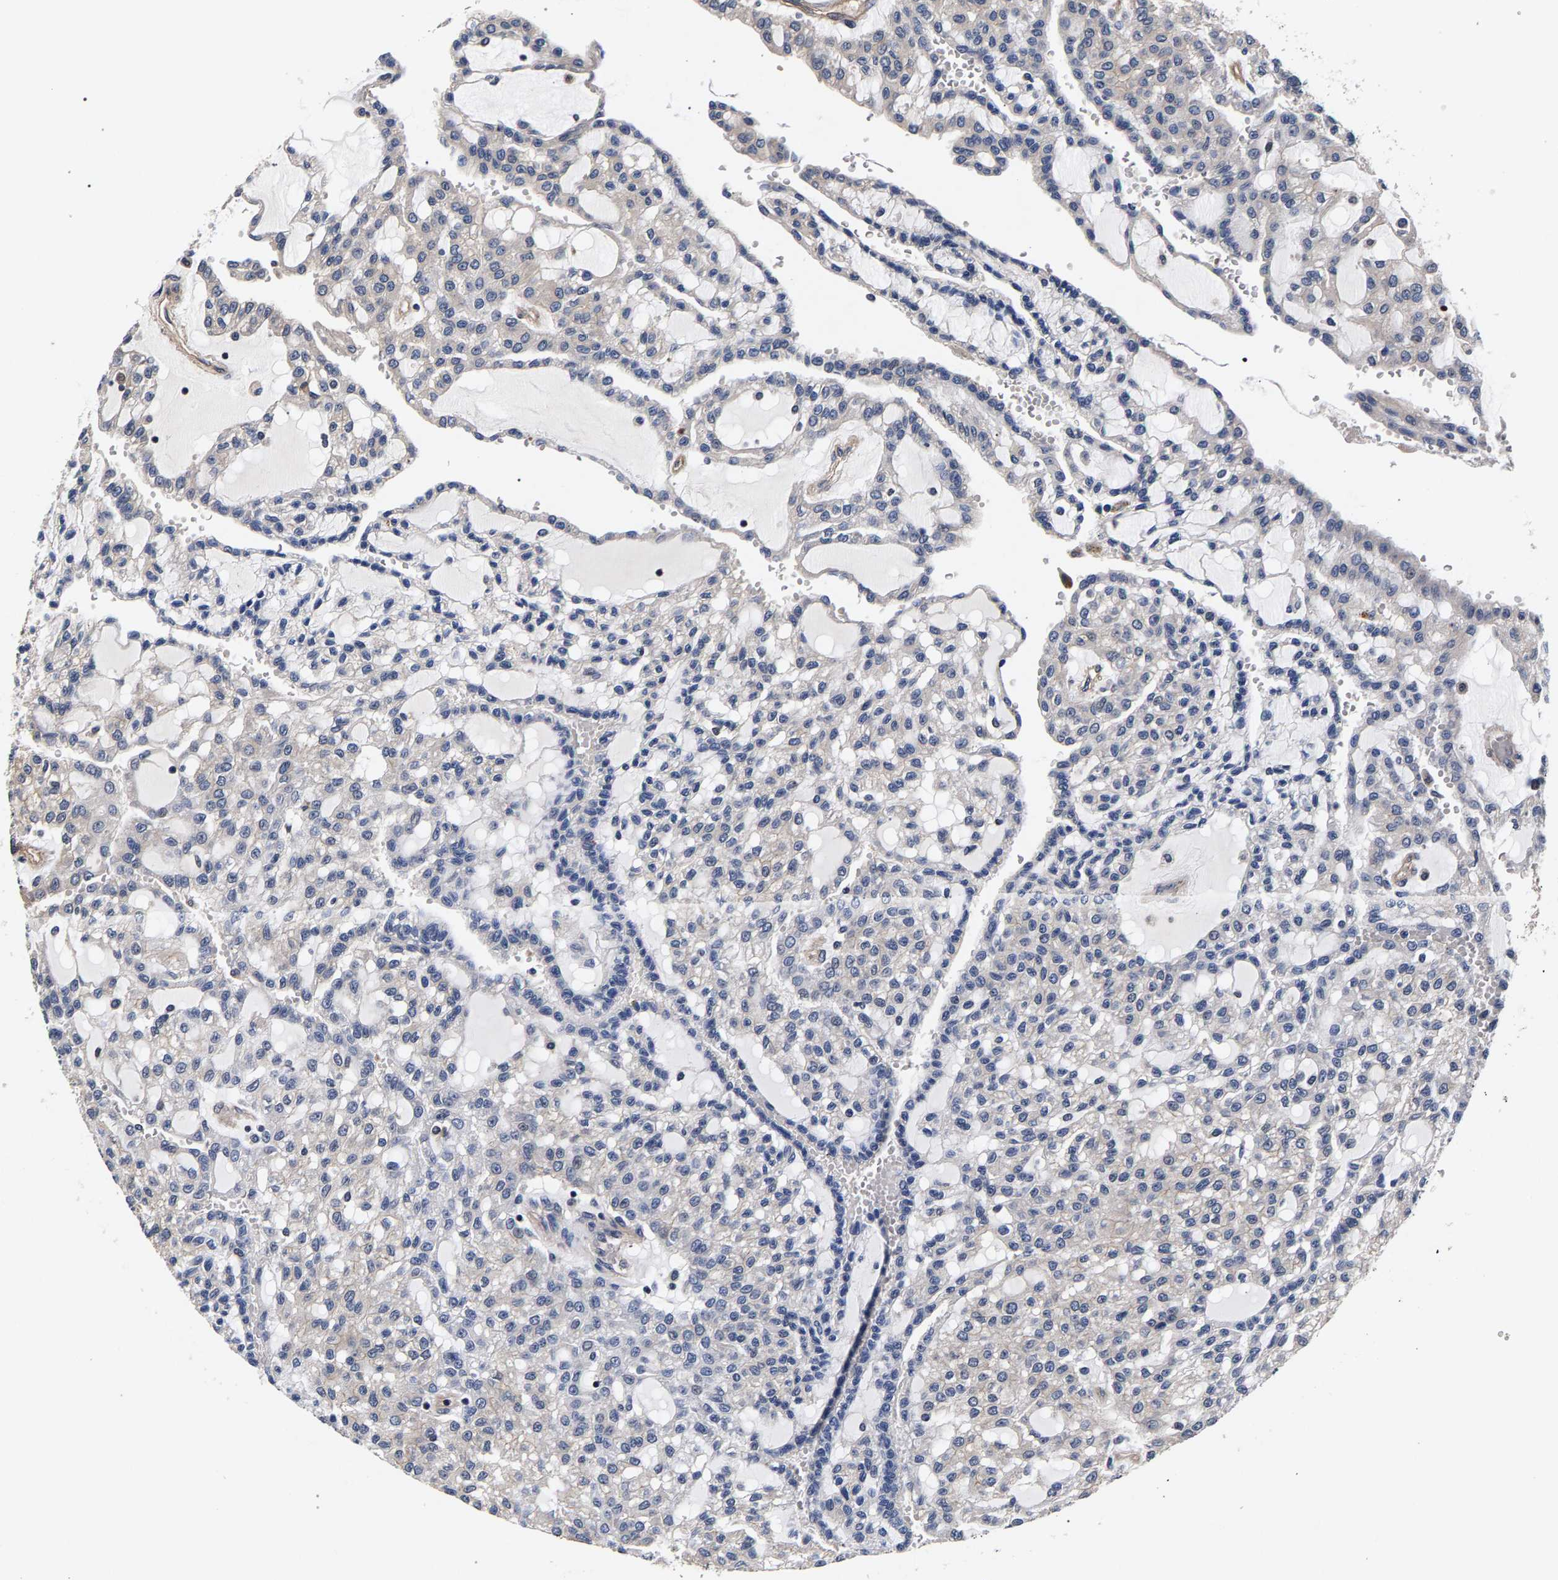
{"staining": {"intensity": "negative", "quantity": "none", "location": "none"}, "tissue": "renal cancer", "cell_type": "Tumor cells", "image_type": "cancer", "snomed": [{"axis": "morphology", "description": "Adenocarcinoma, NOS"}, {"axis": "topography", "description": "Kidney"}], "caption": "Adenocarcinoma (renal) stained for a protein using IHC exhibits no staining tumor cells.", "gene": "MARCHF7", "patient": {"sex": "male", "age": 63}}